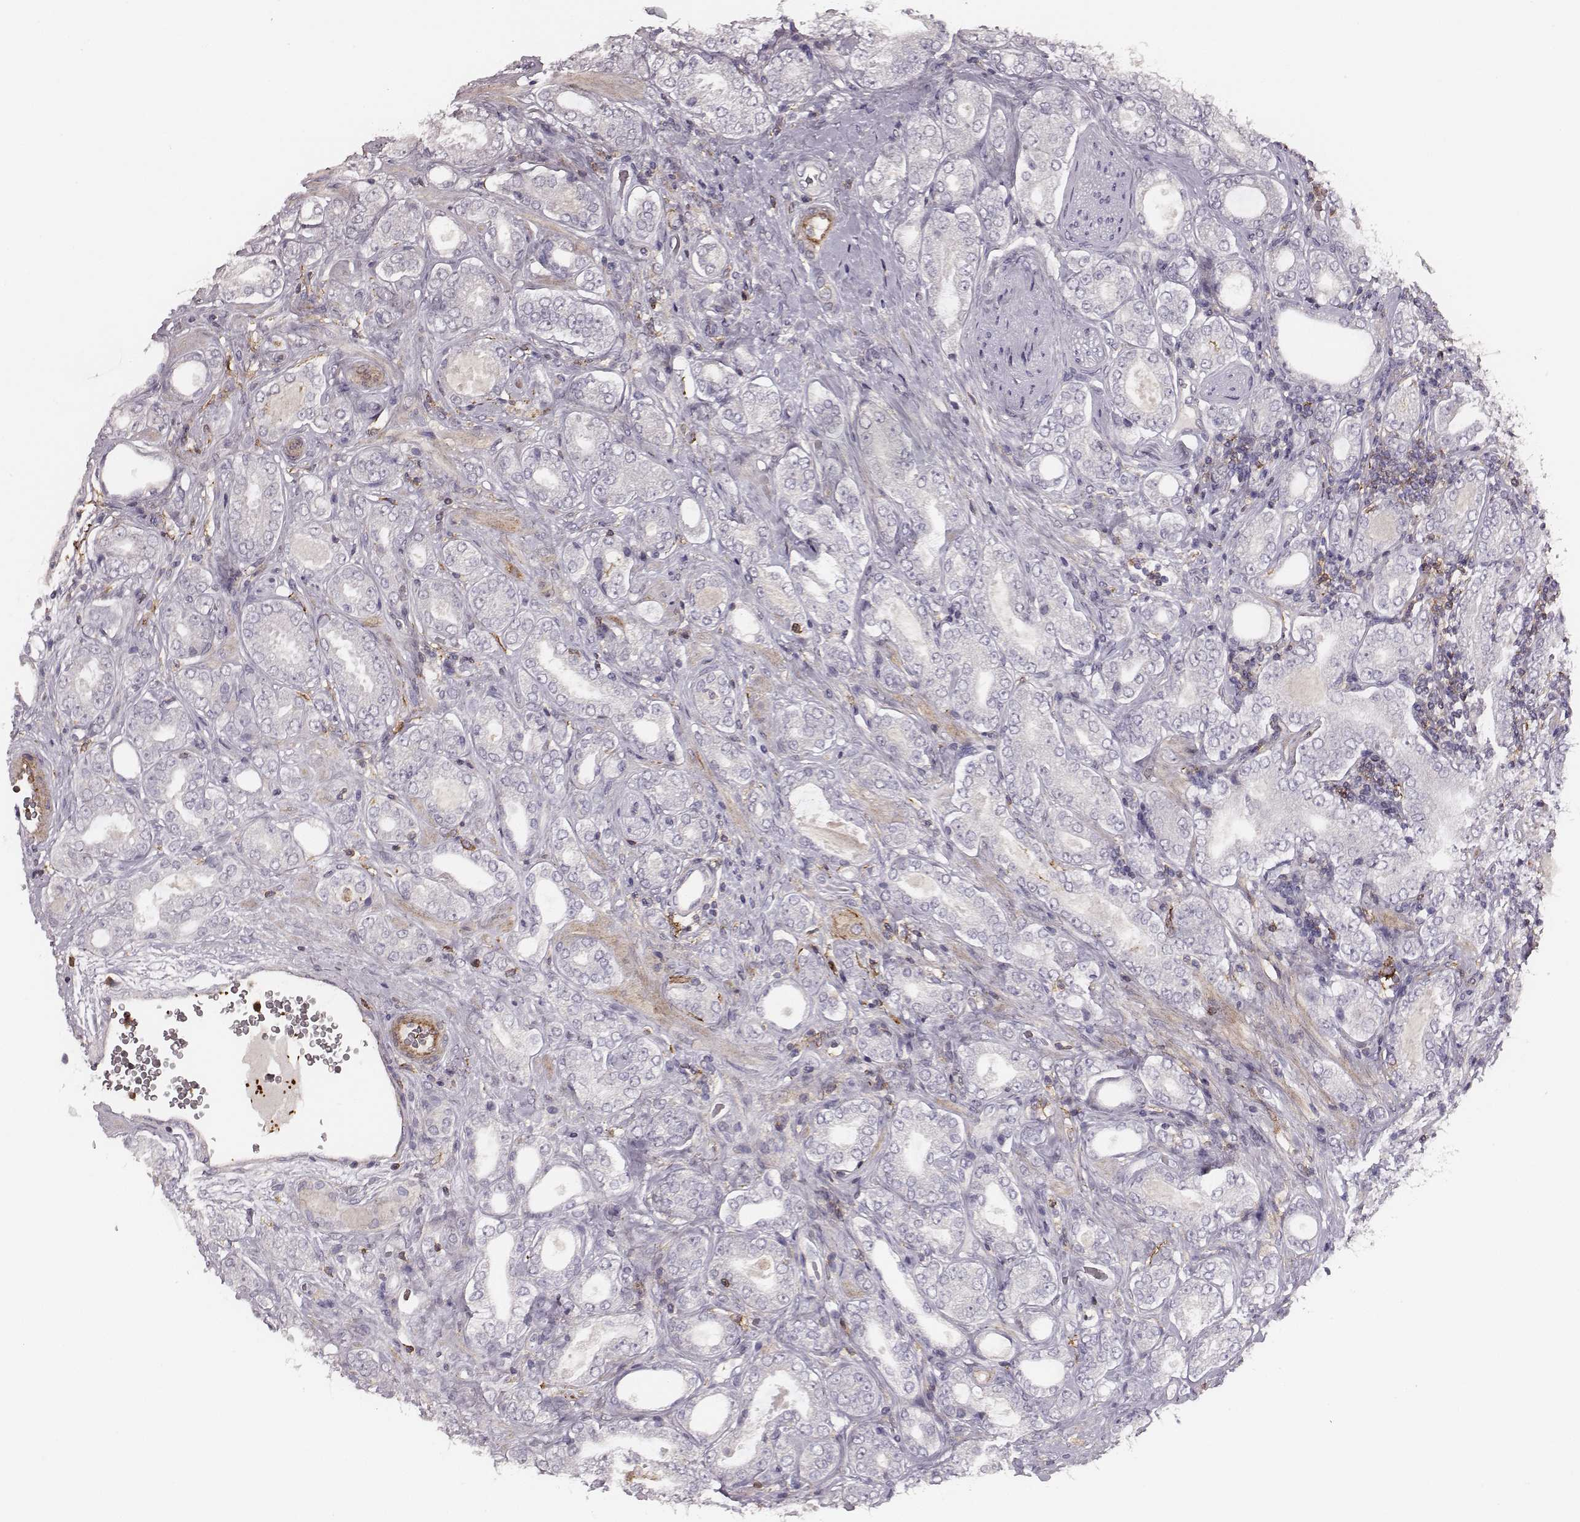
{"staining": {"intensity": "negative", "quantity": "none", "location": "none"}, "tissue": "prostate cancer", "cell_type": "Tumor cells", "image_type": "cancer", "snomed": [{"axis": "morphology", "description": "Adenocarcinoma, NOS"}, {"axis": "topography", "description": "Prostate"}], "caption": "Human prostate adenocarcinoma stained for a protein using immunohistochemistry shows no expression in tumor cells.", "gene": "ZYX", "patient": {"sex": "male", "age": 64}}